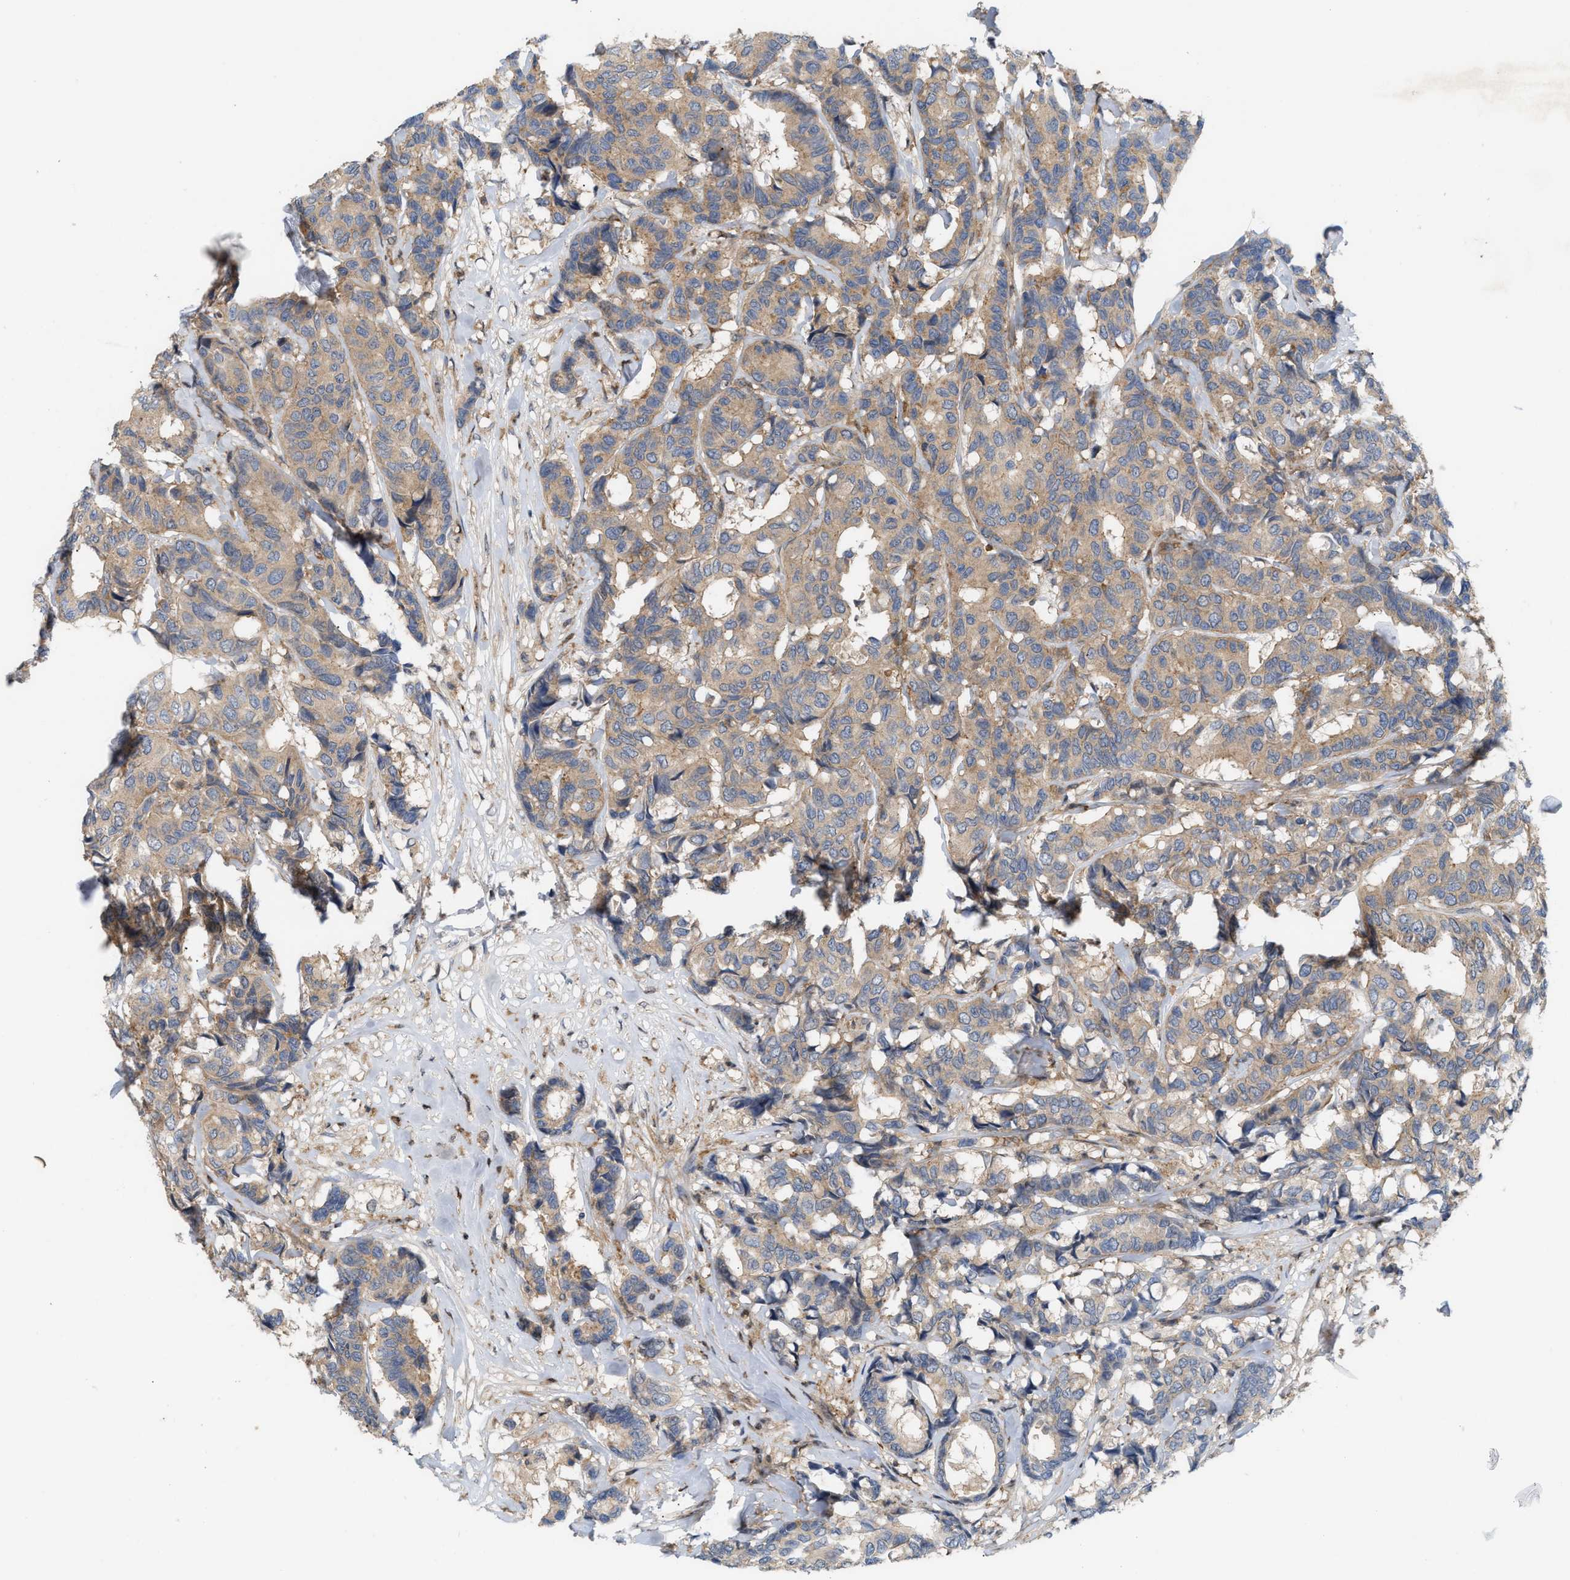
{"staining": {"intensity": "weak", "quantity": ">75%", "location": "cytoplasmic/membranous"}, "tissue": "breast cancer", "cell_type": "Tumor cells", "image_type": "cancer", "snomed": [{"axis": "morphology", "description": "Duct carcinoma"}, {"axis": "topography", "description": "Breast"}], "caption": "Immunohistochemistry (IHC) photomicrograph of human breast infiltrating ductal carcinoma stained for a protein (brown), which shows low levels of weak cytoplasmic/membranous expression in approximately >75% of tumor cells.", "gene": "DBNL", "patient": {"sex": "female", "age": 87}}